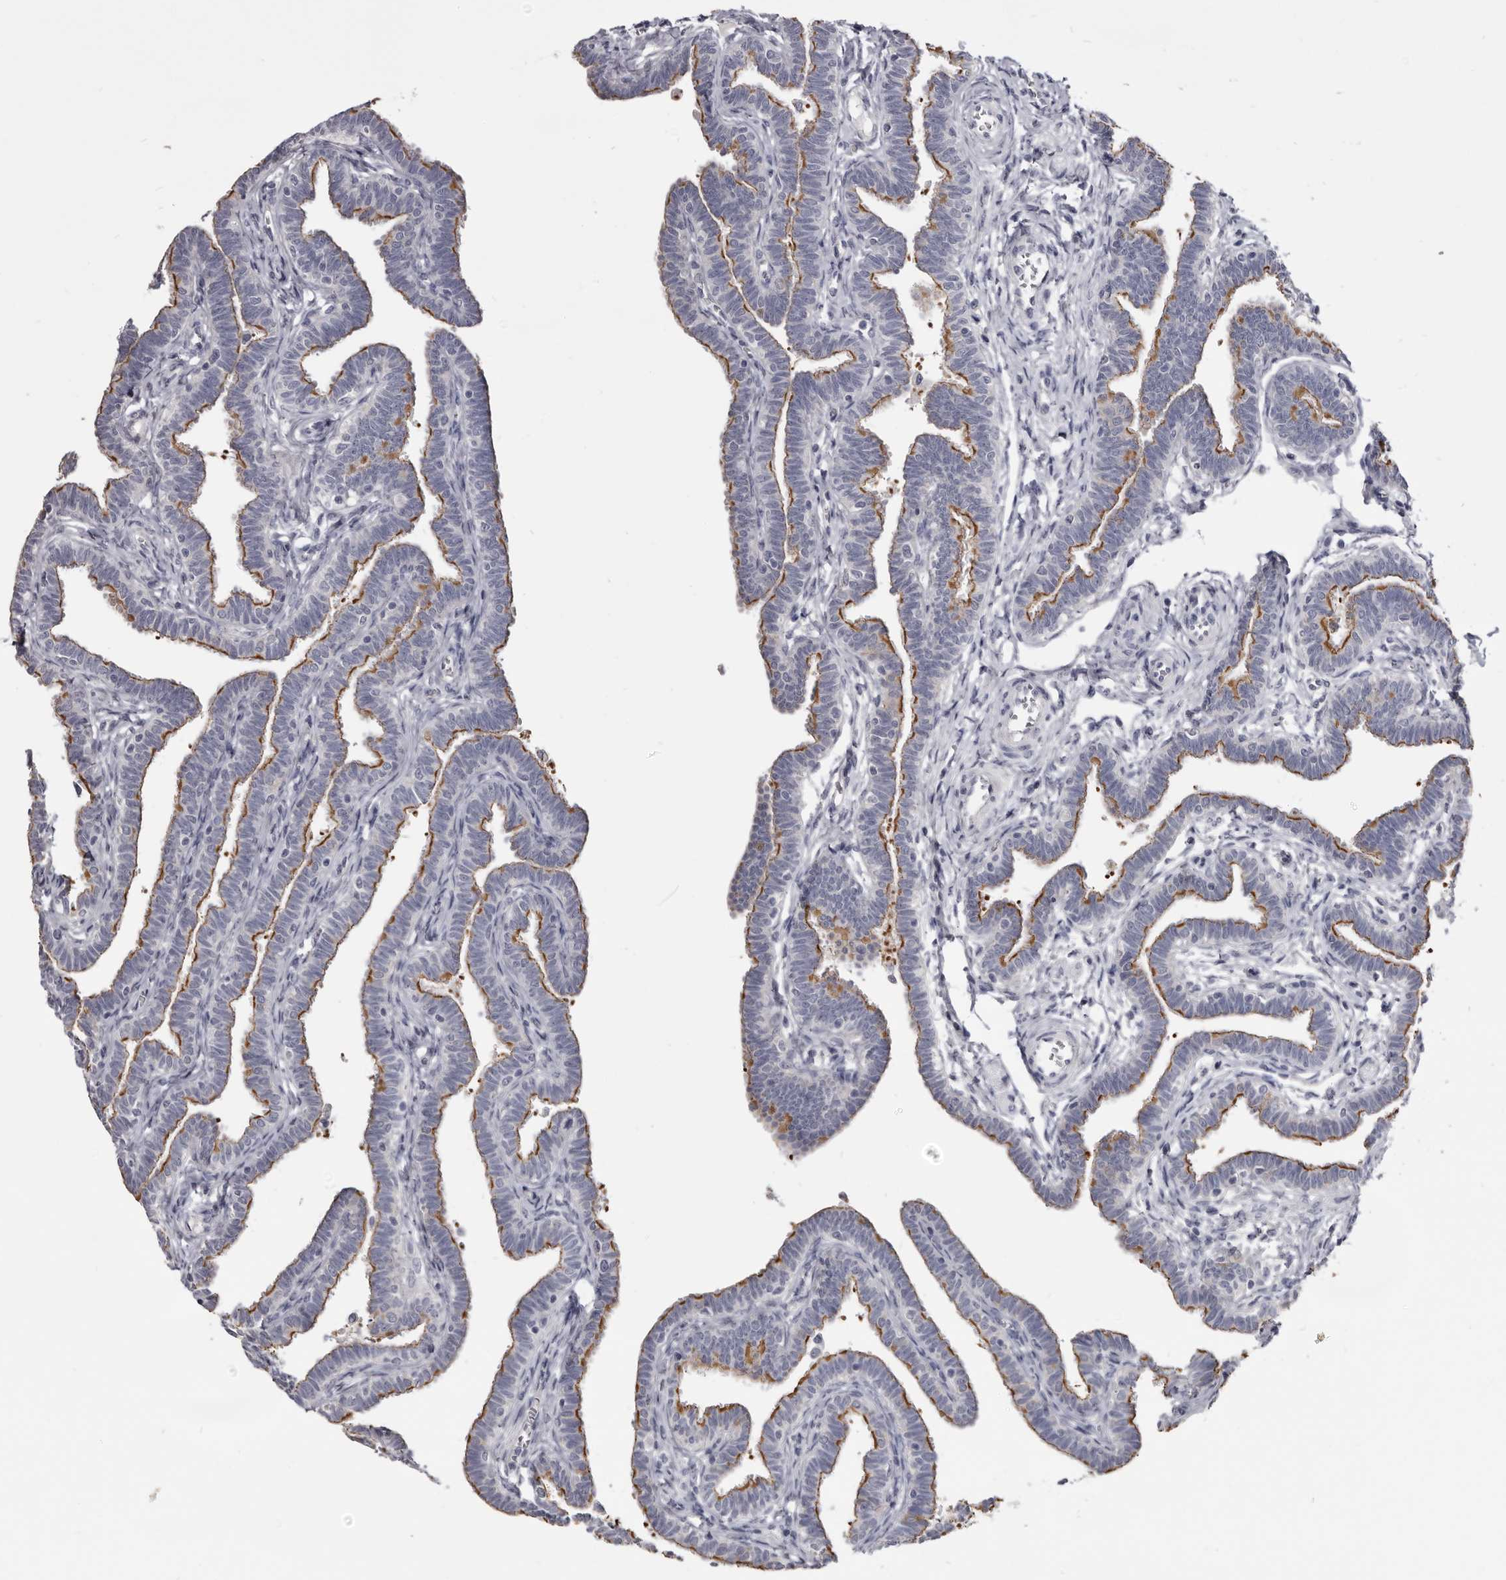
{"staining": {"intensity": "strong", "quantity": ">75%", "location": "cytoplasmic/membranous"}, "tissue": "fallopian tube", "cell_type": "Glandular cells", "image_type": "normal", "snomed": [{"axis": "morphology", "description": "Normal tissue, NOS"}, {"axis": "topography", "description": "Fallopian tube"}, {"axis": "topography", "description": "Ovary"}], "caption": "Human fallopian tube stained with a brown dye exhibits strong cytoplasmic/membranous positive expression in about >75% of glandular cells.", "gene": "CGN", "patient": {"sex": "female", "age": 23}}